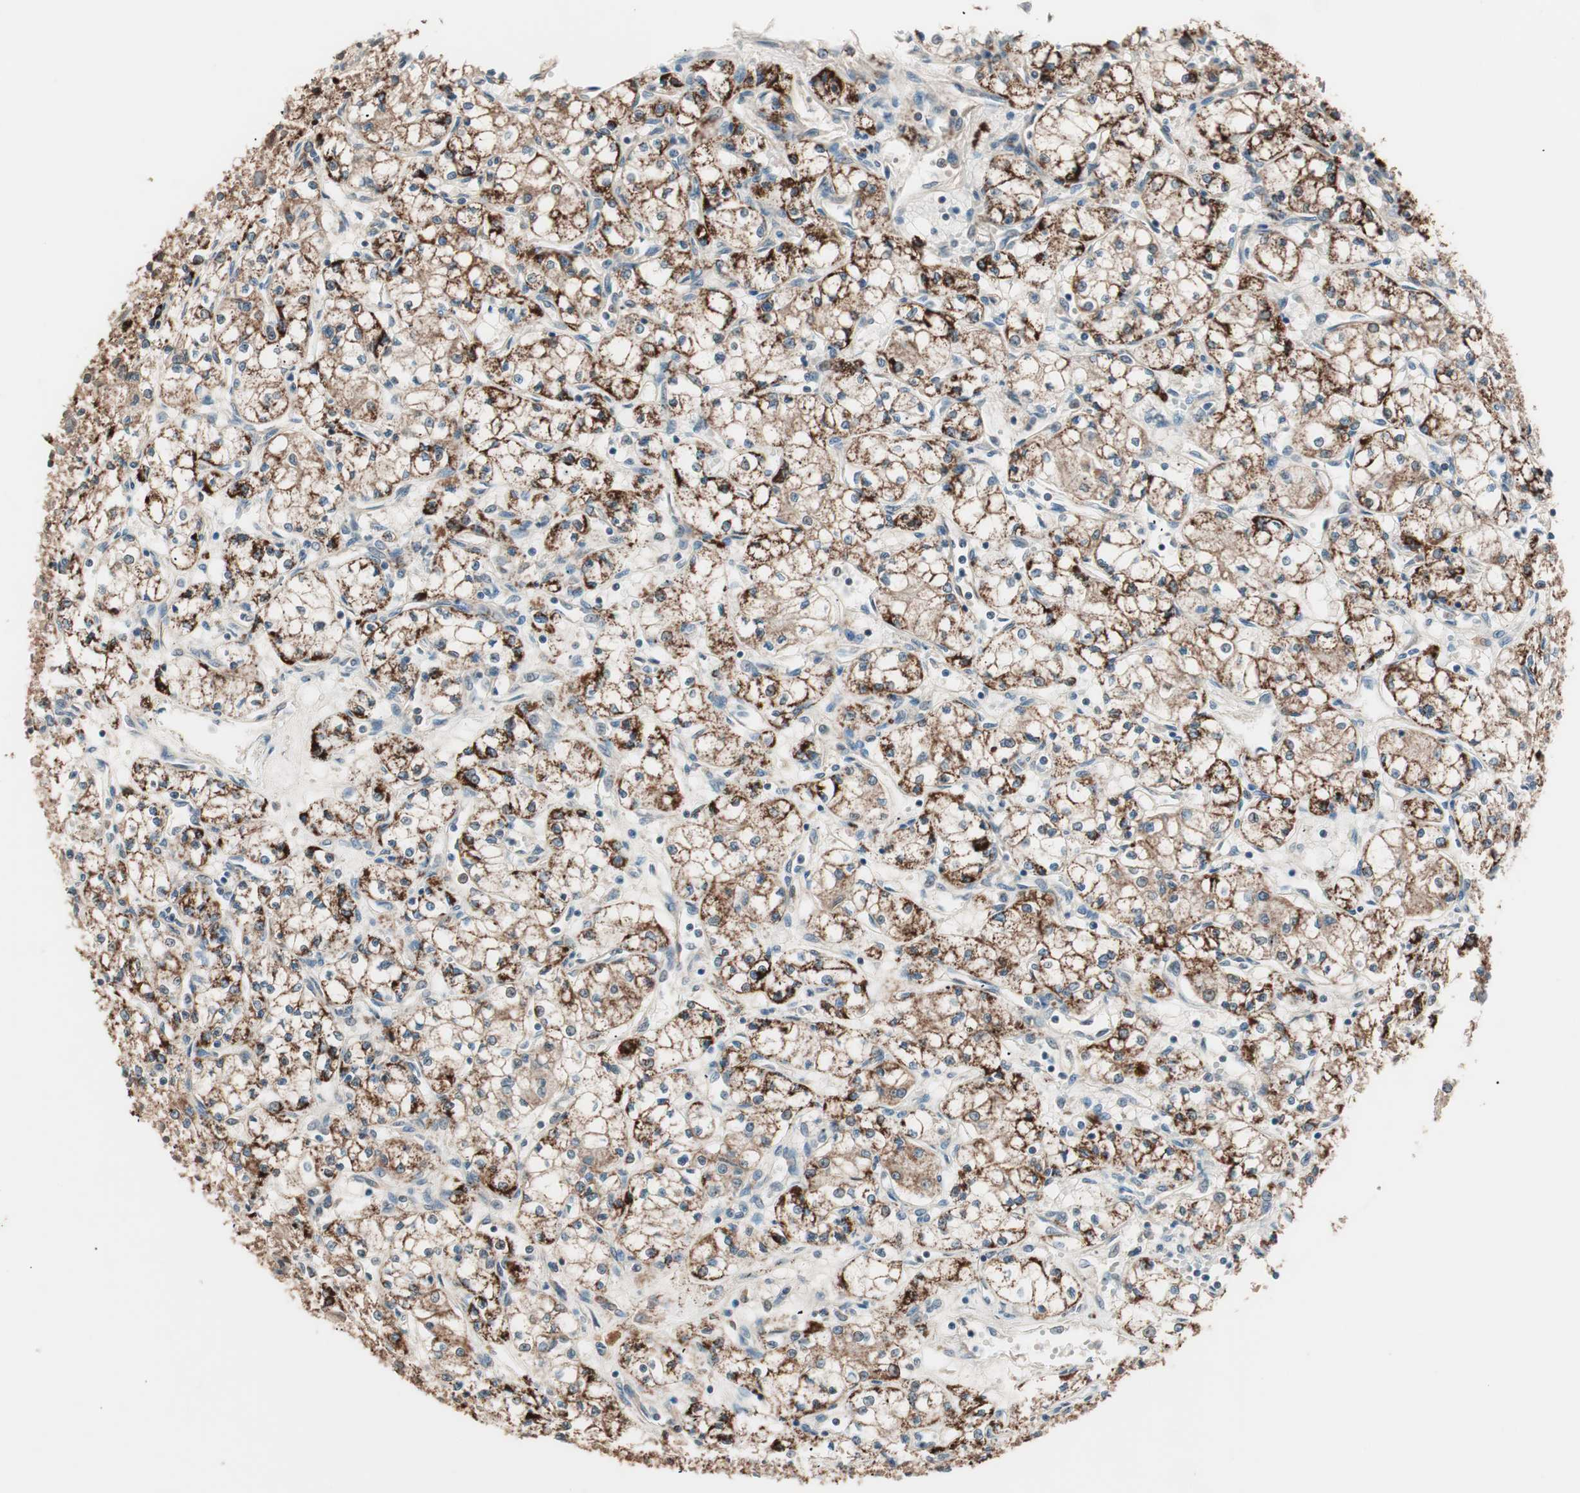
{"staining": {"intensity": "strong", "quantity": ">75%", "location": "cytoplasmic/membranous"}, "tissue": "renal cancer", "cell_type": "Tumor cells", "image_type": "cancer", "snomed": [{"axis": "morphology", "description": "Normal tissue, NOS"}, {"axis": "morphology", "description": "Adenocarcinoma, NOS"}, {"axis": "topography", "description": "Kidney"}], "caption": "Protein staining of renal adenocarcinoma tissue reveals strong cytoplasmic/membranous staining in about >75% of tumor cells. (Stains: DAB (3,3'-diaminobenzidine) in brown, nuclei in blue, Microscopy: brightfield microscopy at high magnification).", "gene": "NFRKB", "patient": {"sex": "male", "age": 59}}